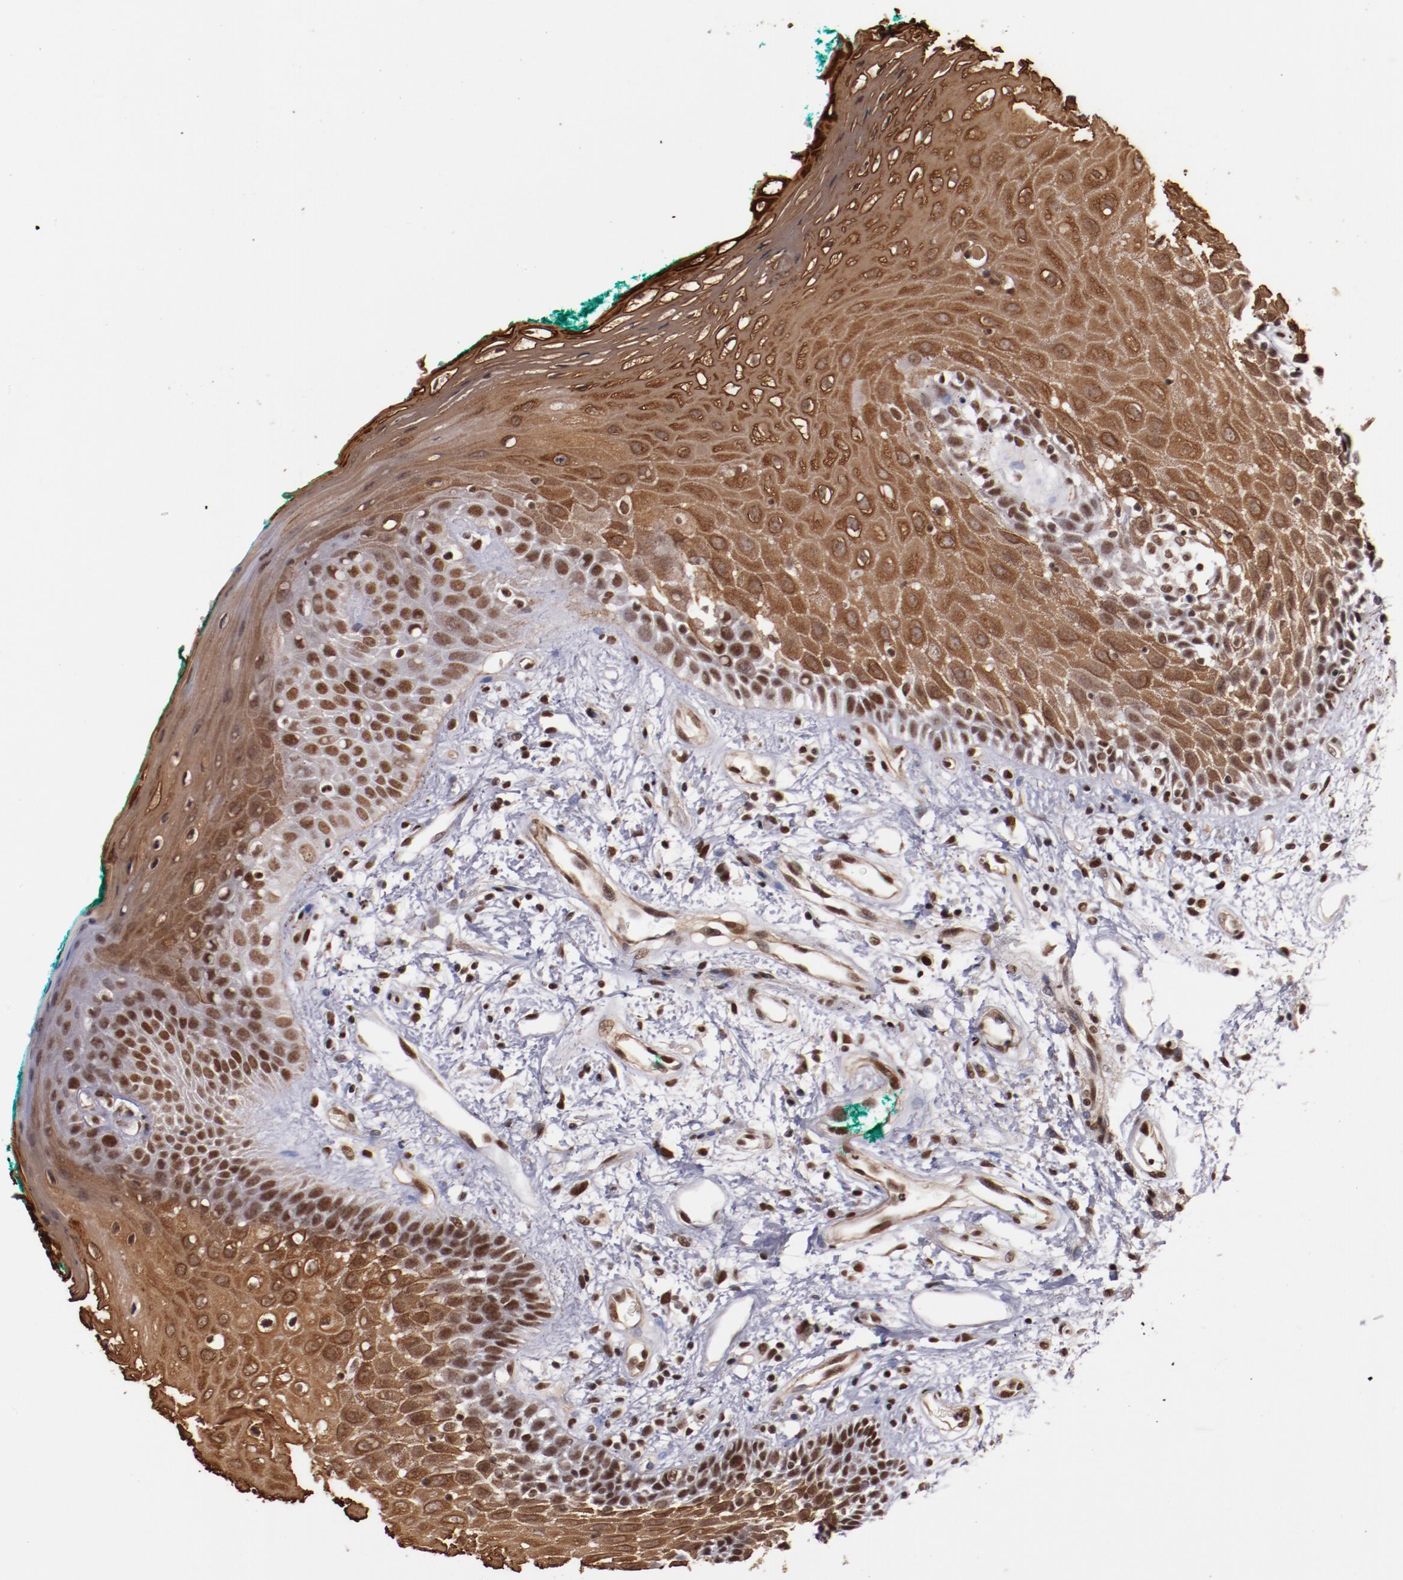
{"staining": {"intensity": "moderate", "quantity": ">75%", "location": "cytoplasmic/membranous,nuclear"}, "tissue": "oral mucosa", "cell_type": "Squamous epithelial cells", "image_type": "normal", "snomed": [{"axis": "morphology", "description": "Normal tissue, NOS"}, {"axis": "morphology", "description": "Squamous cell carcinoma, NOS"}, {"axis": "topography", "description": "Skeletal muscle"}, {"axis": "topography", "description": "Oral tissue"}, {"axis": "topography", "description": "Head-Neck"}], "caption": "Immunohistochemical staining of unremarkable human oral mucosa reveals medium levels of moderate cytoplasmic/membranous,nuclear expression in about >75% of squamous epithelial cells.", "gene": "STAG2", "patient": {"sex": "female", "age": 84}}